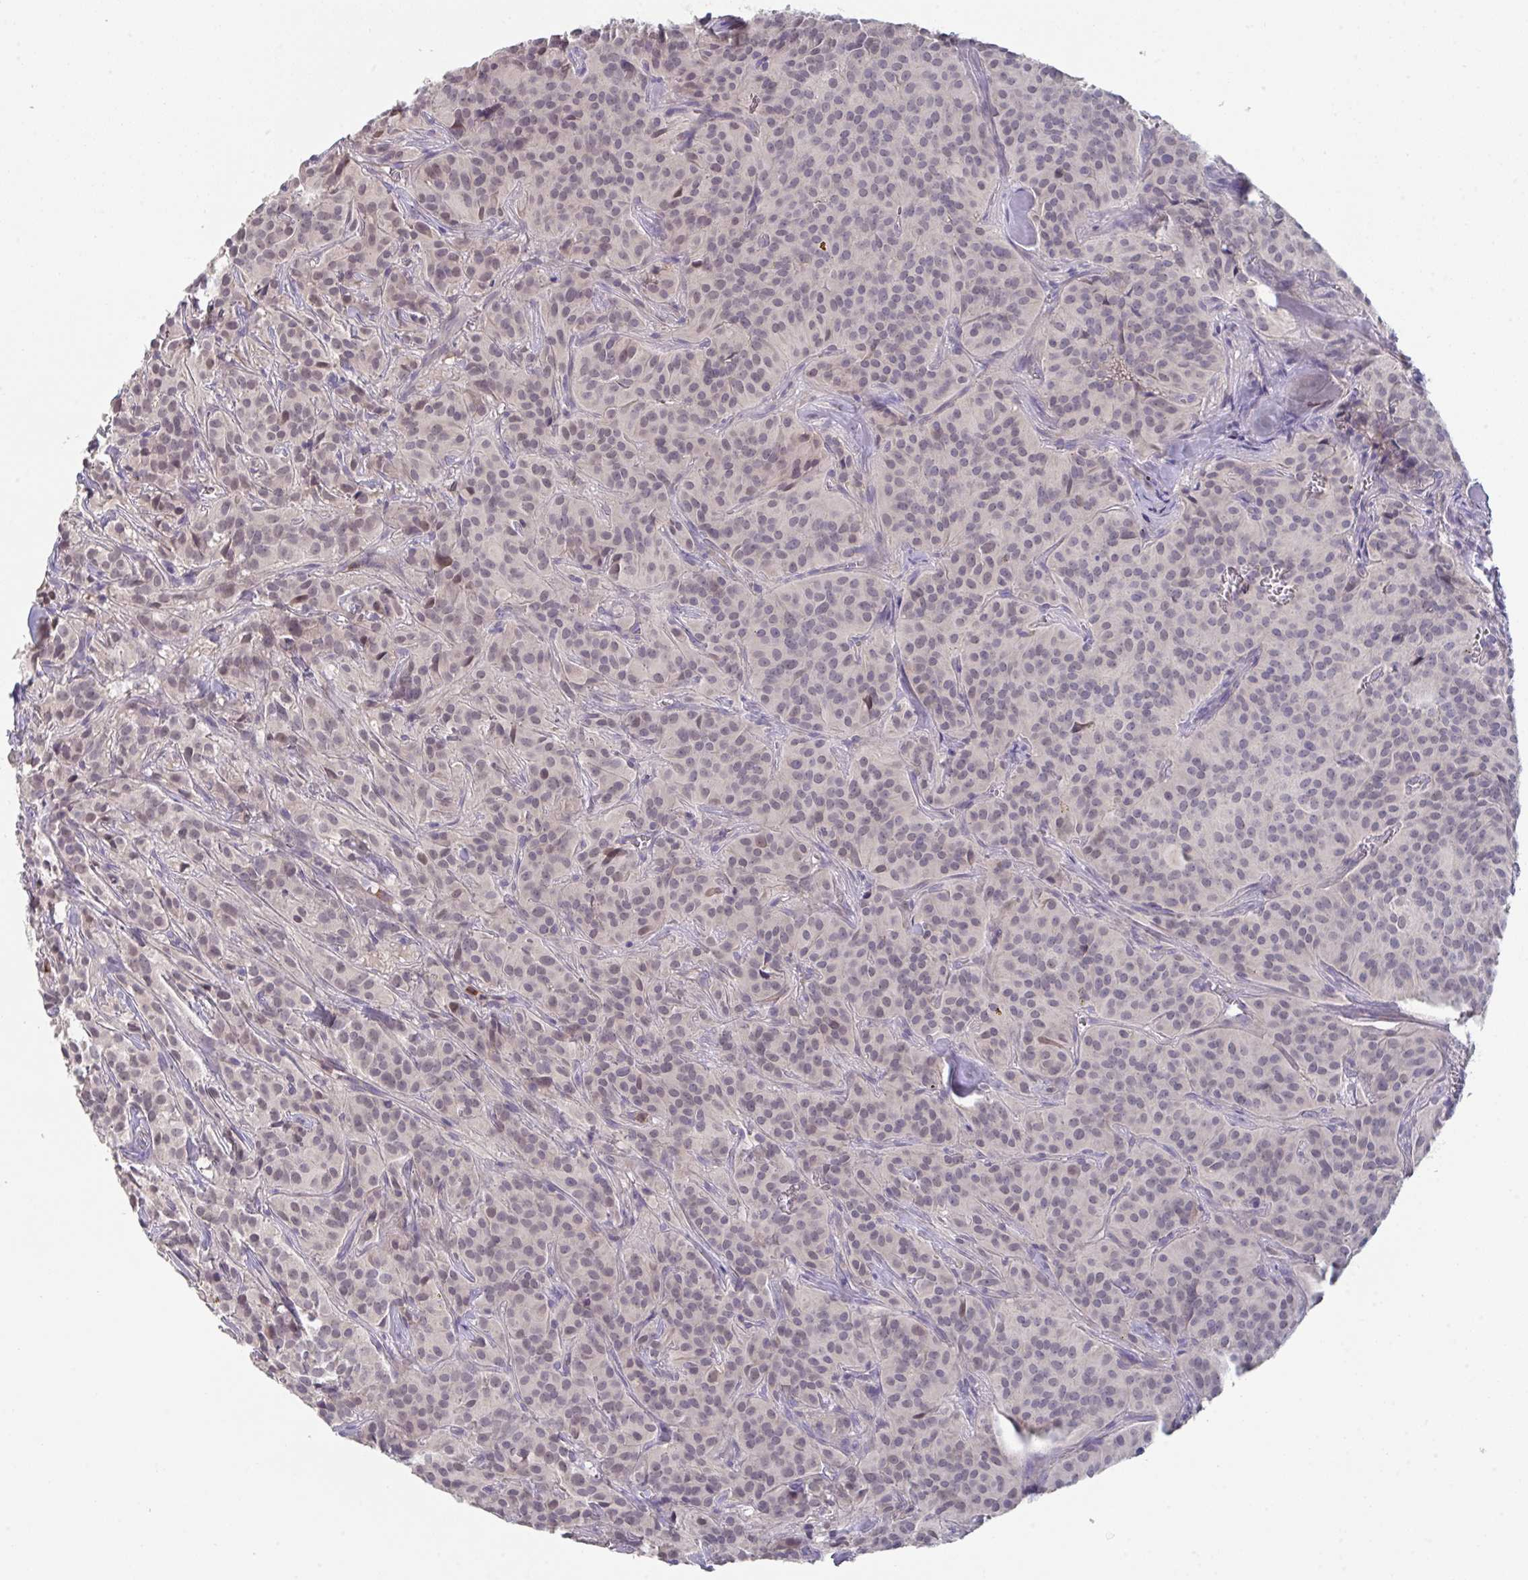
{"staining": {"intensity": "weak", "quantity": ">75%", "location": "nuclear"}, "tissue": "glioma", "cell_type": "Tumor cells", "image_type": "cancer", "snomed": [{"axis": "morphology", "description": "Glioma, malignant, Low grade"}, {"axis": "topography", "description": "Brain"}], "caption": "Malignant low-grade glioma tissue exhibits weak nuclear positivity in approximately >75% of tumor cells, visualized by immunohistochemistry.", "gene": "HGFAC", "patient": {"sex": "male", "age": 42}}